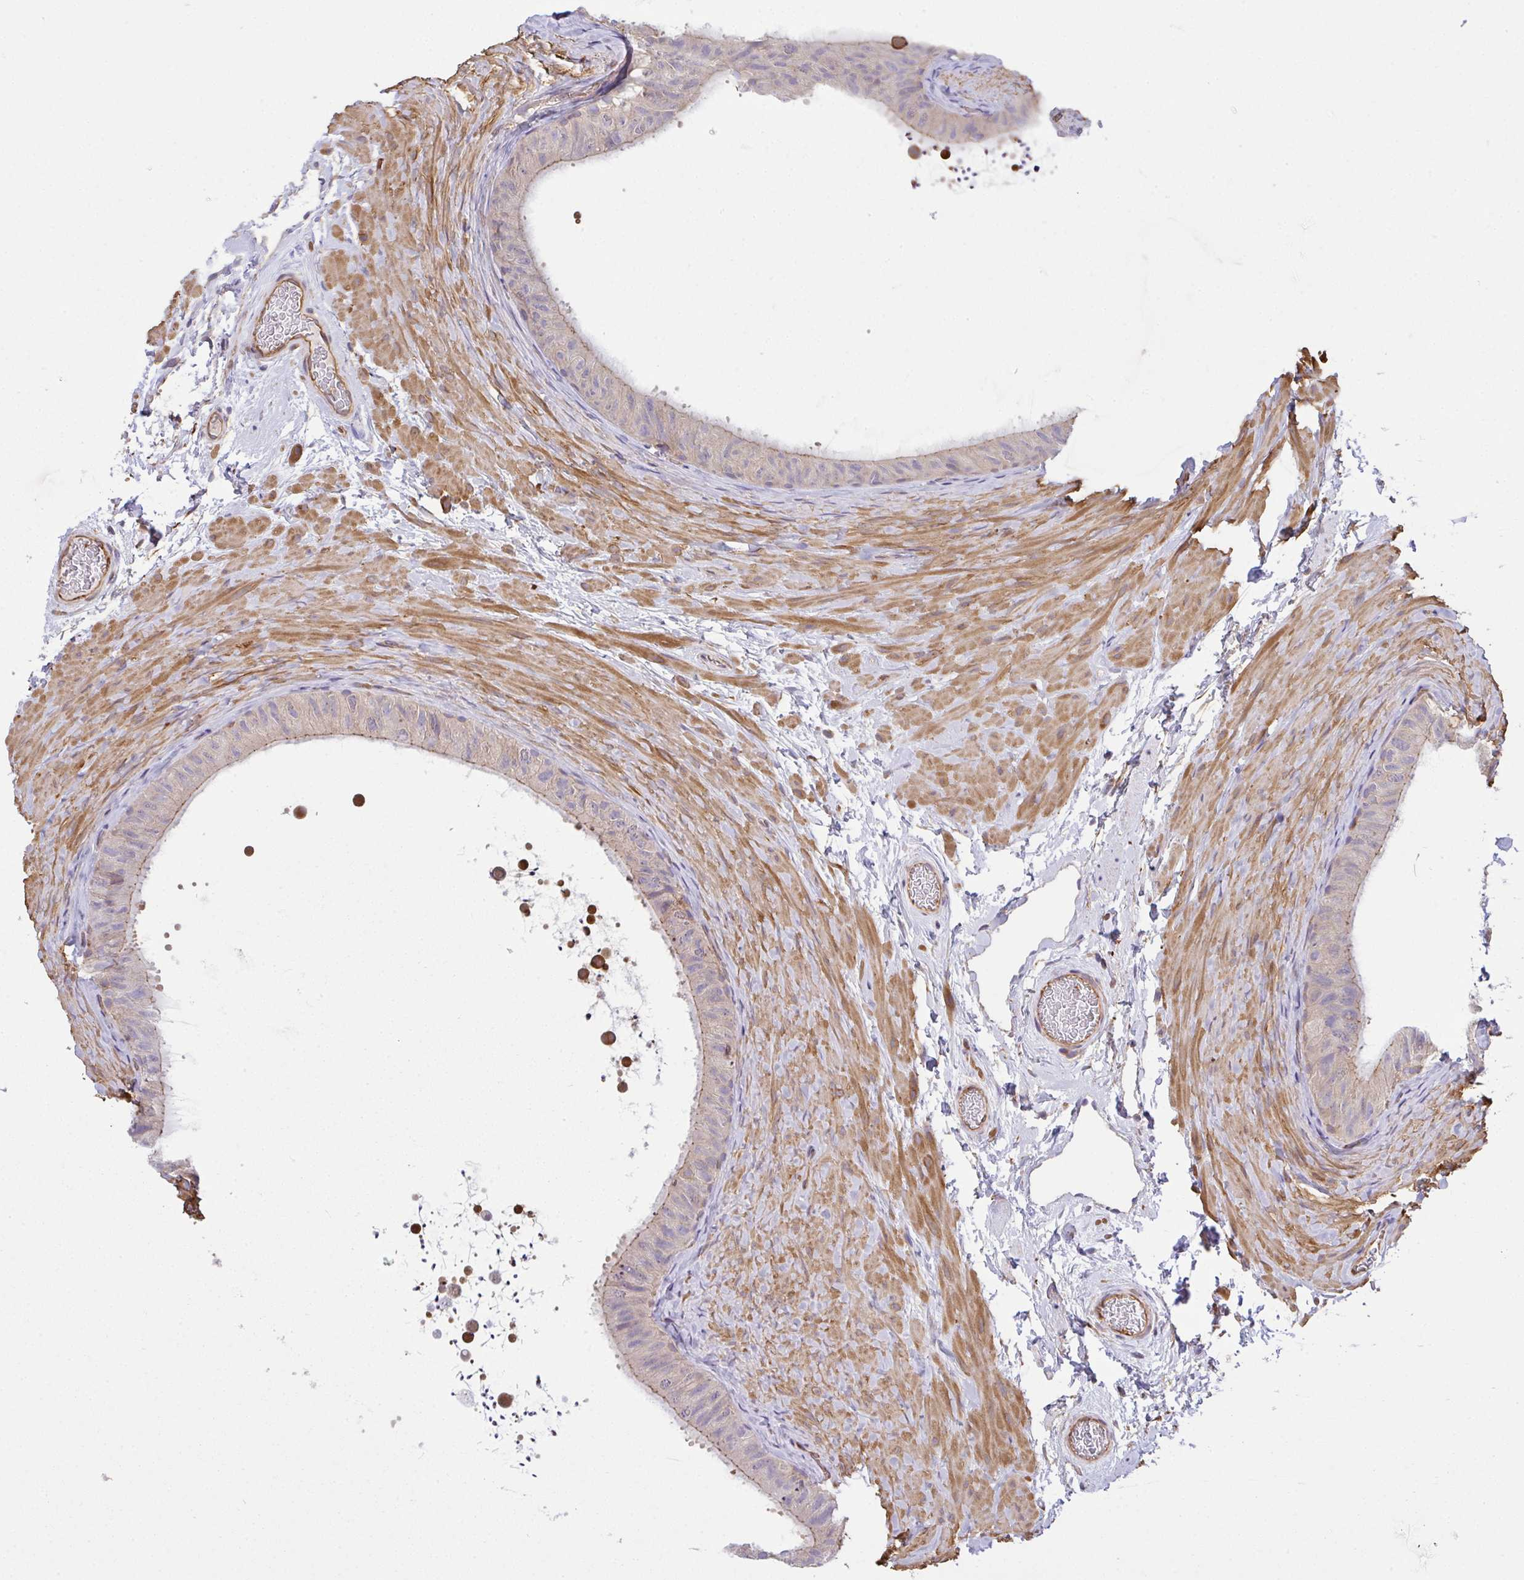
{"staining": {"intensity": "weak", "quantity": "25%-75%", "location": "cytoplasmic/membranous"}, "tissue": "epididymis", "cell_type": "Glandular cells", "image_type": "normal", "snomed": [{"axis": "morphology", "description": "Normal tissue, NOS"}, {"axis": "topography", "description": "Epididymis, spermatic cord, NOS"}, {"axis": "topography", "description": "Epididymis"}], "caption": "An image of human epididymis stained for a protein reveals weak cytoplasmic/membranous brown staining in glandular cells.", "gene": "TMEM229A", "patient": {"sex": "male", "age": 31}}